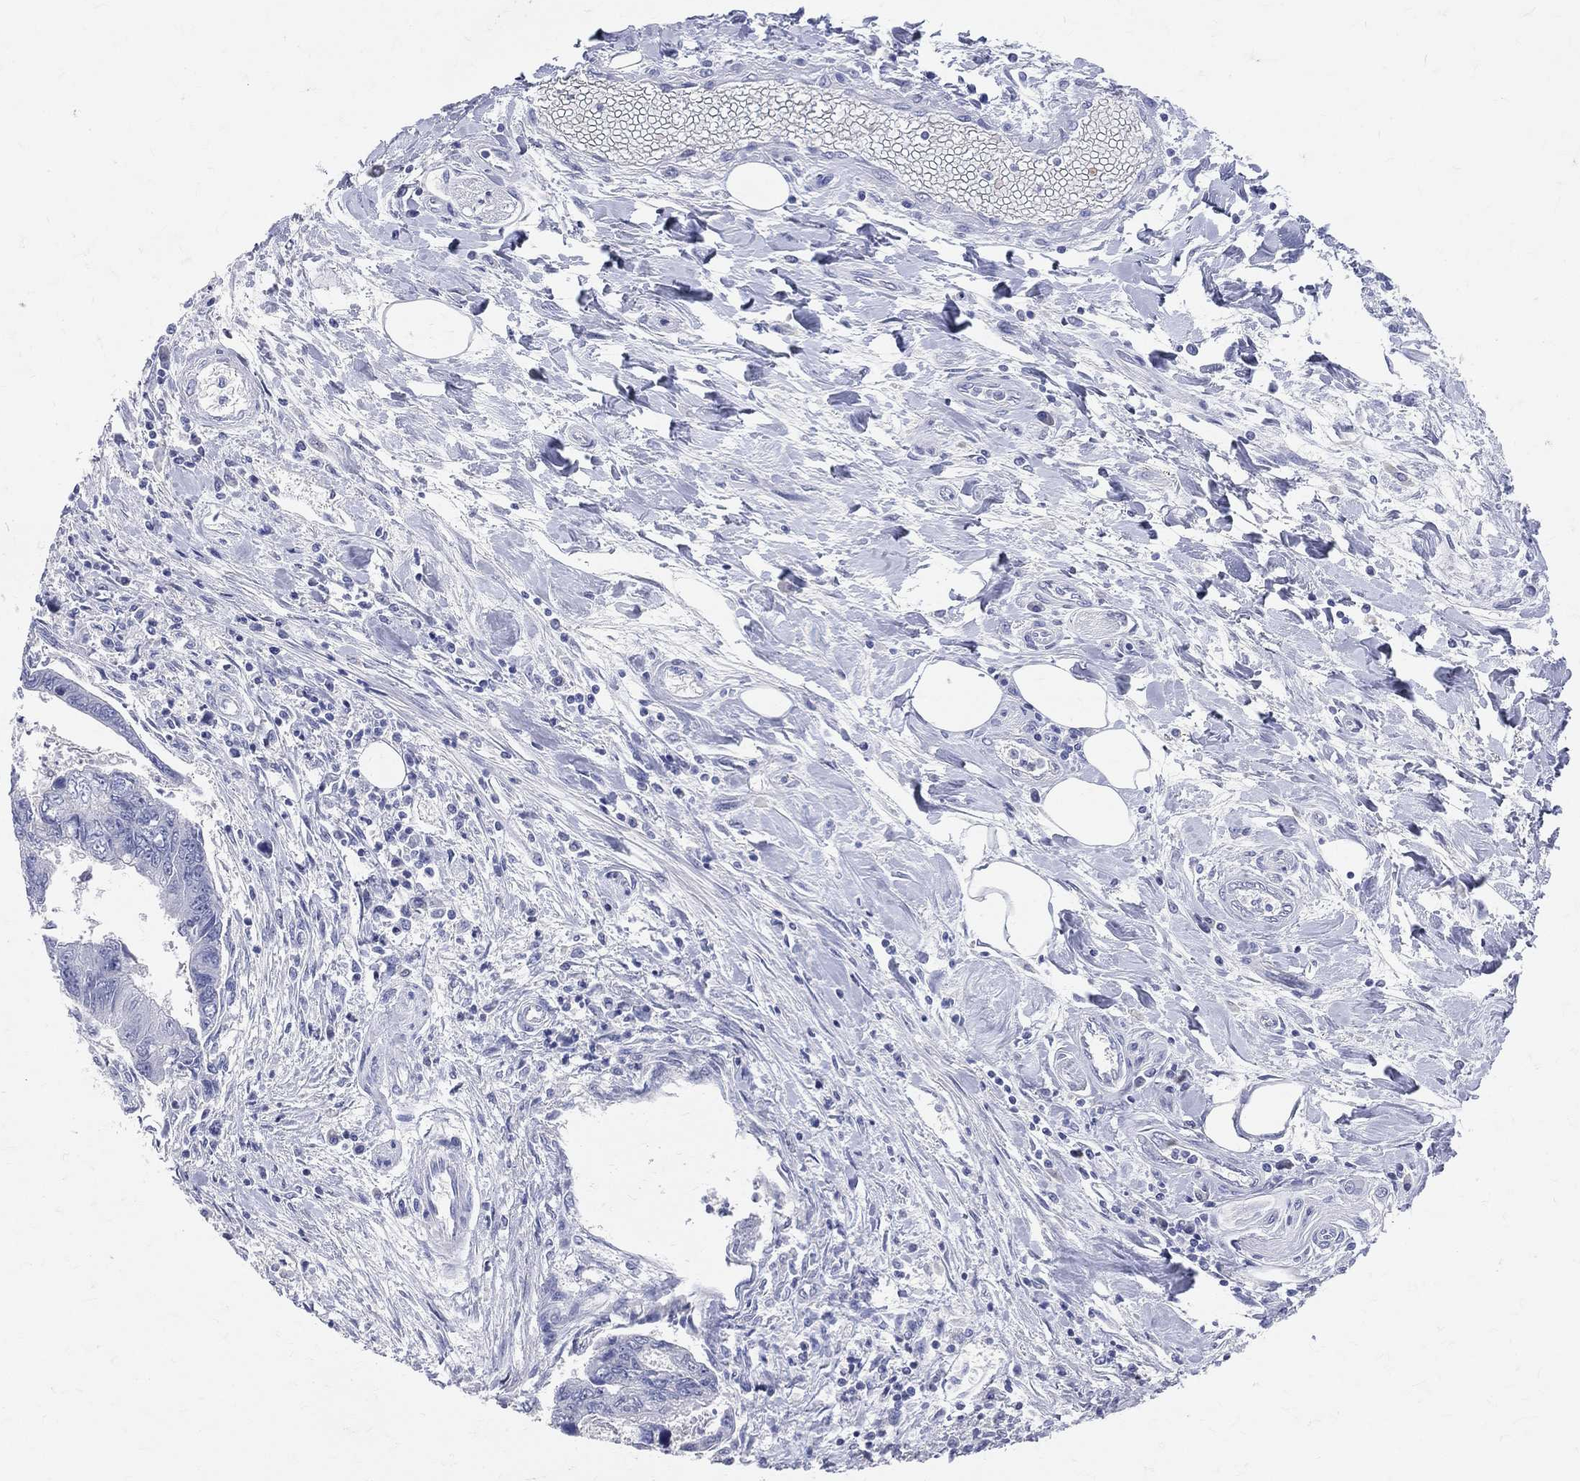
{"staining": {"intensity": "negative", "quantity": "none", "location": "none"}, "tissue": "colorectal cancer", "cell_type": "Tumor cells", "image_type": "cancer", "snomed": [{"axis": "morphology", "description": "Adenocarcinoma, NOS"}, {"axis": "topography", "description": "Colon"}], "caption": "Colorectal cancer (adenocarcinoma) was stained to show a protein in brown. There is no significant expression in tumor cells.", "gene": "LAT", "patient": {"sex": "female", "age": 65}}